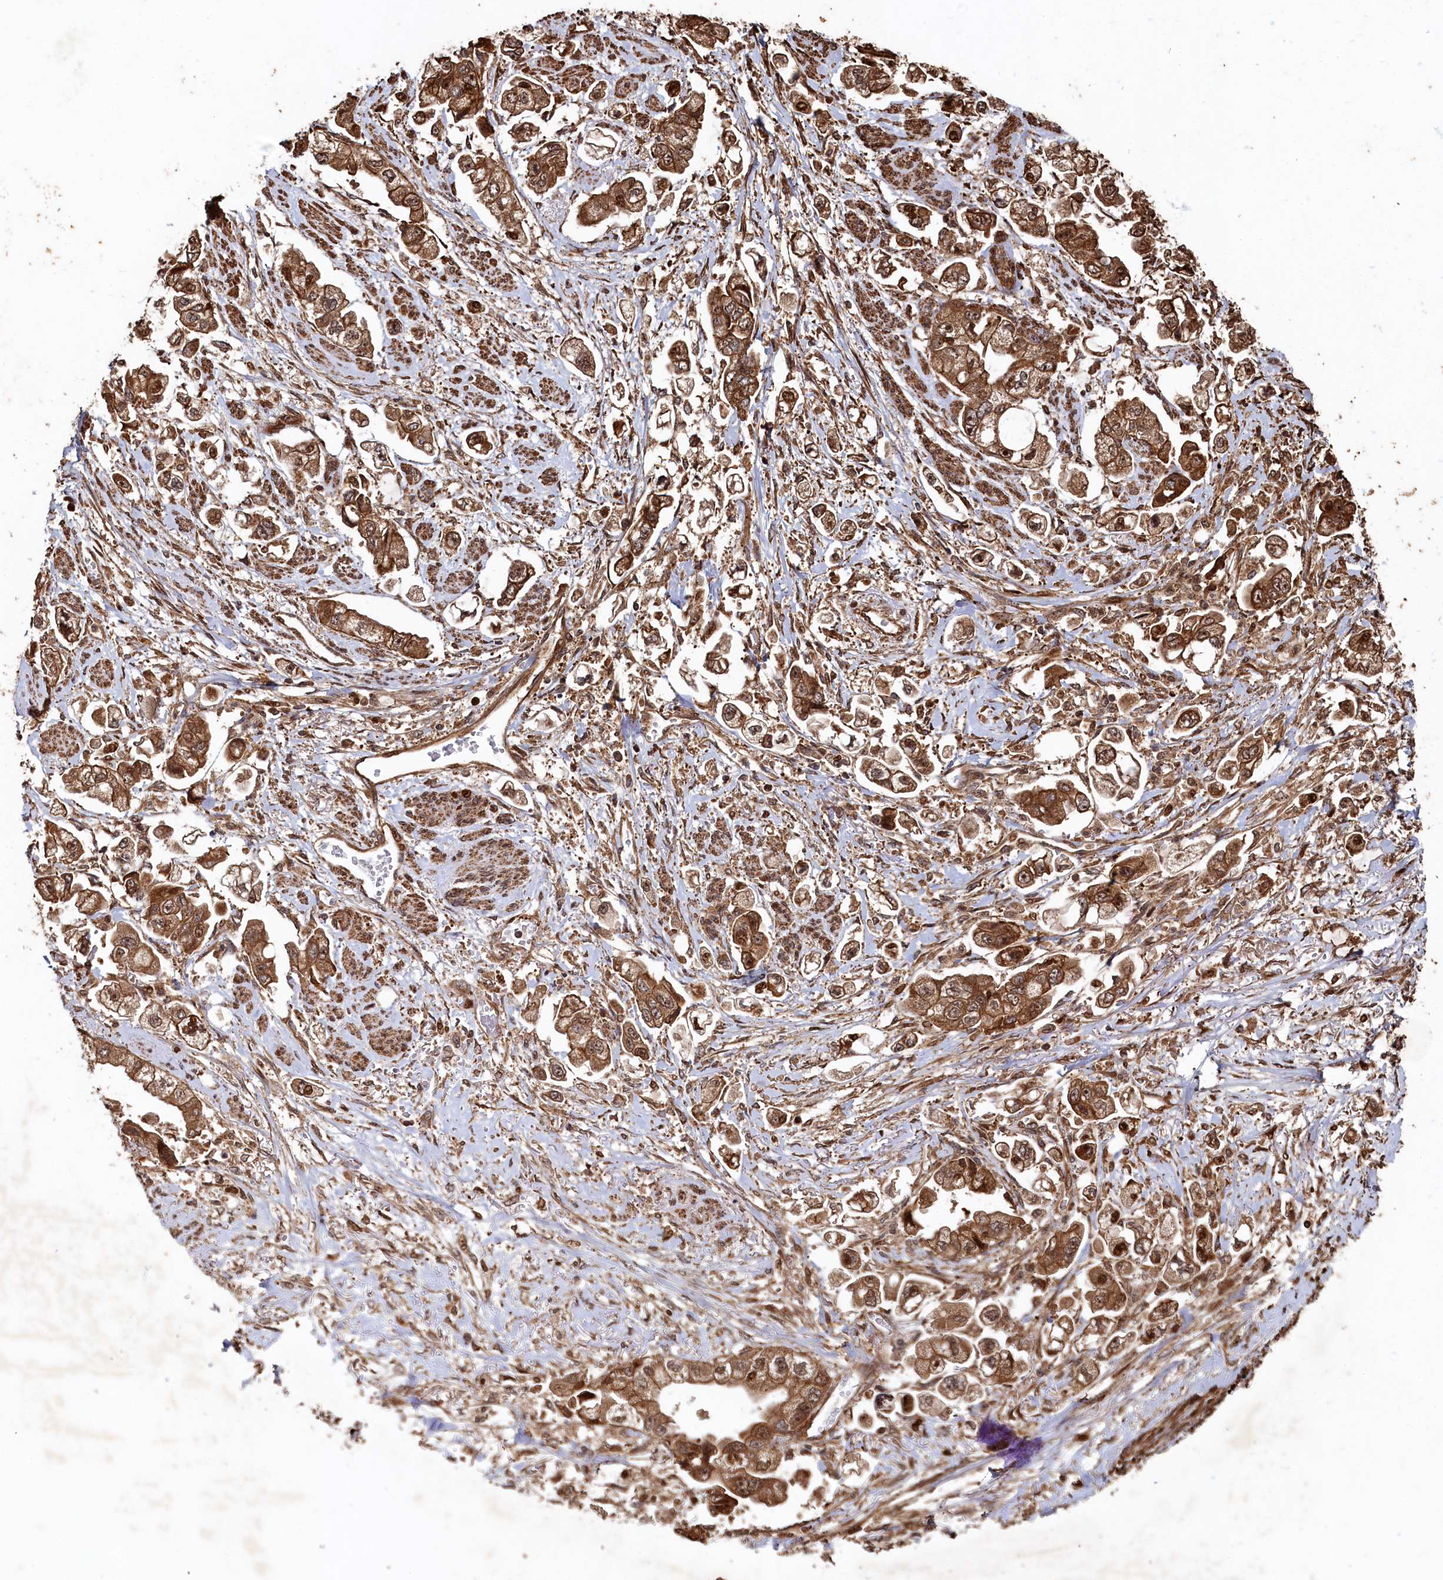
{"staining": {"intensity": "moderate", "quantity": ">75%", "location": "cytoplasmic/membranous"}, "tissue": "stomach cancer", "cell_type": "Tumor cells", "image_type": "cancer", "snomed": [{"axis": "morphology", "description": "Adenocarcinoma, NOS"}, {"axis": "topography", "description": "Stomach"}], "caption": "An IHC image of tumor tissue is shown. Protein staining in brown labels moderate cytoplasmic/membranous positivity in adenocarcinoma (stomach) within tumor cells. (DAB = brown stain, brightfield microscopy at high magnification).", "gene": "PIGN", "patient": {"sex": "male", "age": 62}}